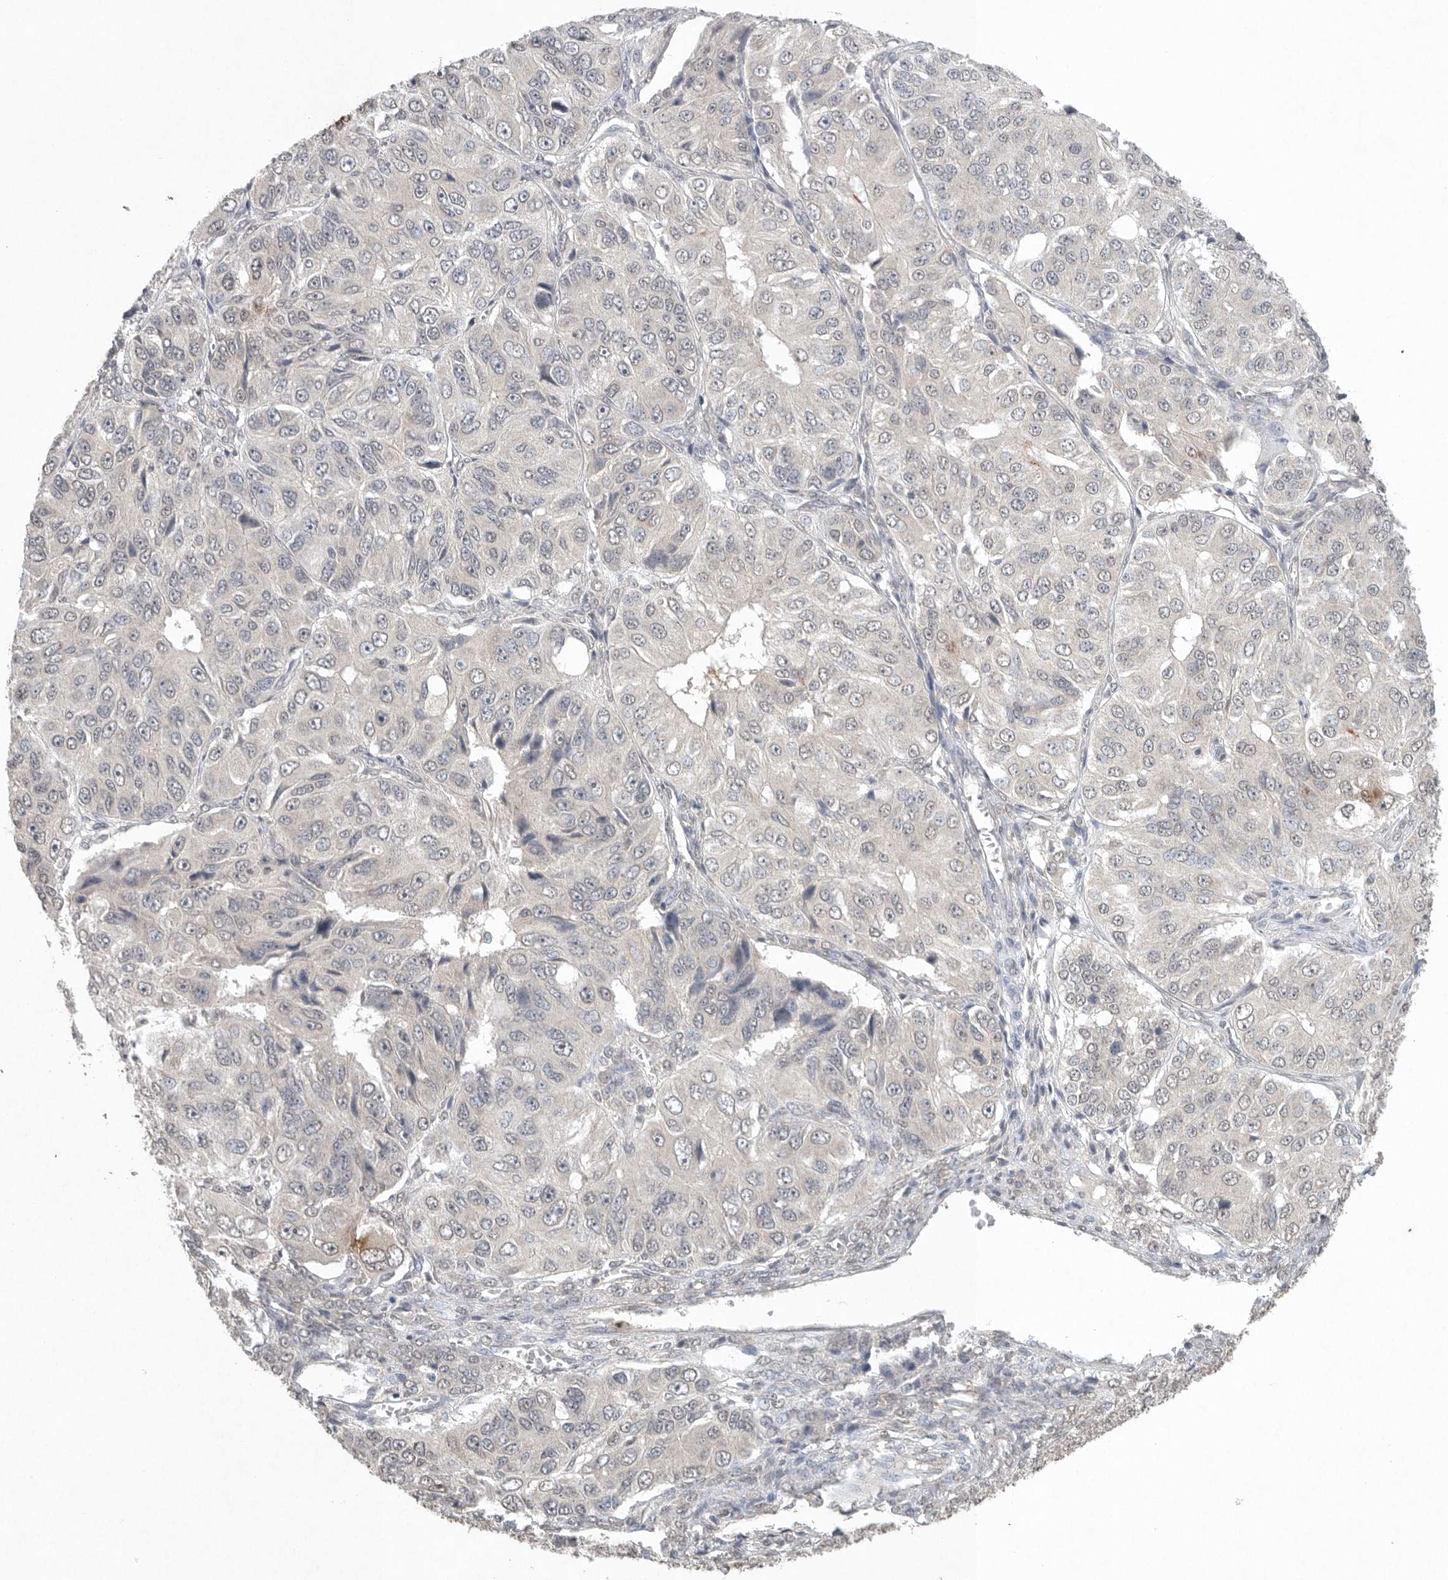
{"staining": {"intensity": "negative", "quantity": "none", "location": "none"}, "tissue": "ovarian cancer", "cell_type": "Tumor cells", "image_type": "cancer", "snomed": [{"axis": "morphology", "description": "Carcinoma, endometroid"}, {"axis": "topography", "description": "Ovary"}], "caption": "There is no significant positivity in tumor cells of ovarian cancer (endometroid carcinoma).", "gene": "KLK5", "patient": {"sex": "female", "age": 51}}